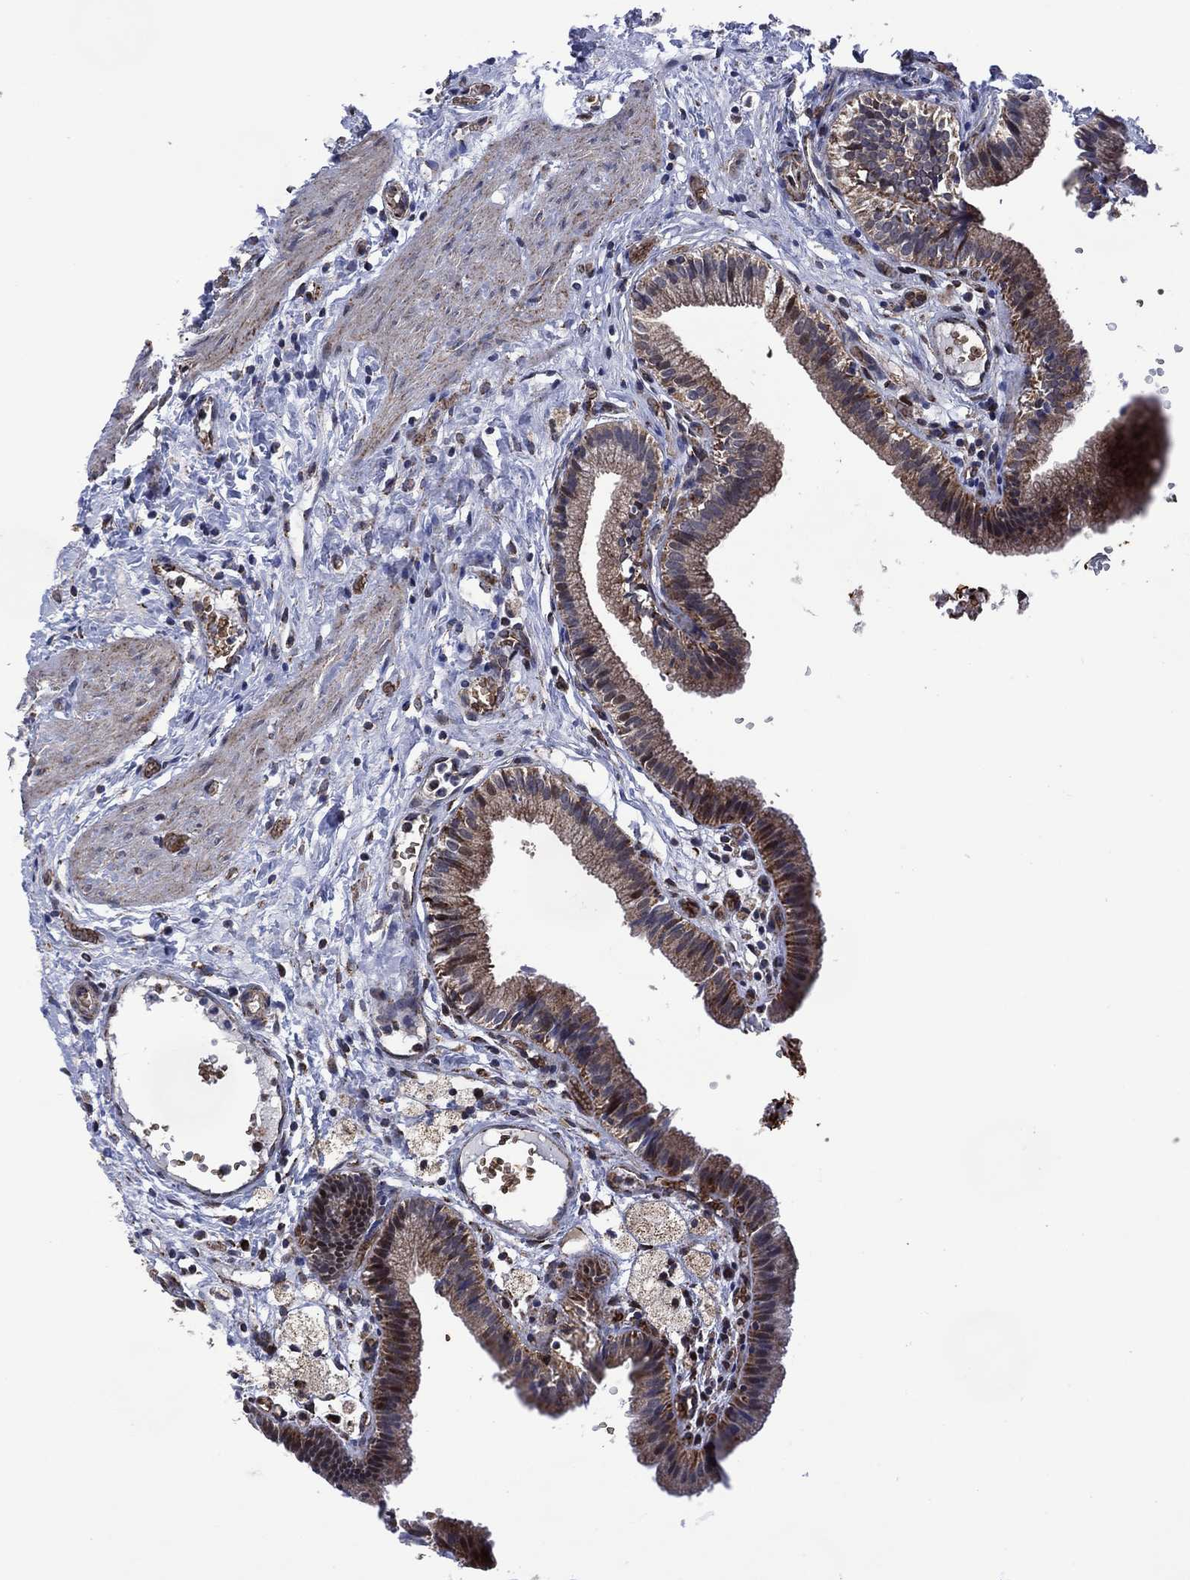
{"staining": {"intensity": "moderate", "quantity": "25%-75%", "location": "cytoplasmic/membranous"}, "tissue": "gallbladder", "cell_type": "Glandular cells", "image_type": "normal", "snomed": [{"axis": "morphology", "description": "Normal tissue, NOS"}, {"axis": "topography", "description": "Gallbladder"}], "caption": "Benign gallbladder was stained to show a protein in brown. There is medium levels of moderate cytoplasmic/membranous expression in about 25%-75% of glandular cells.", "gene": "HTD2", "patient": {"sex": "female", "age": 24}}